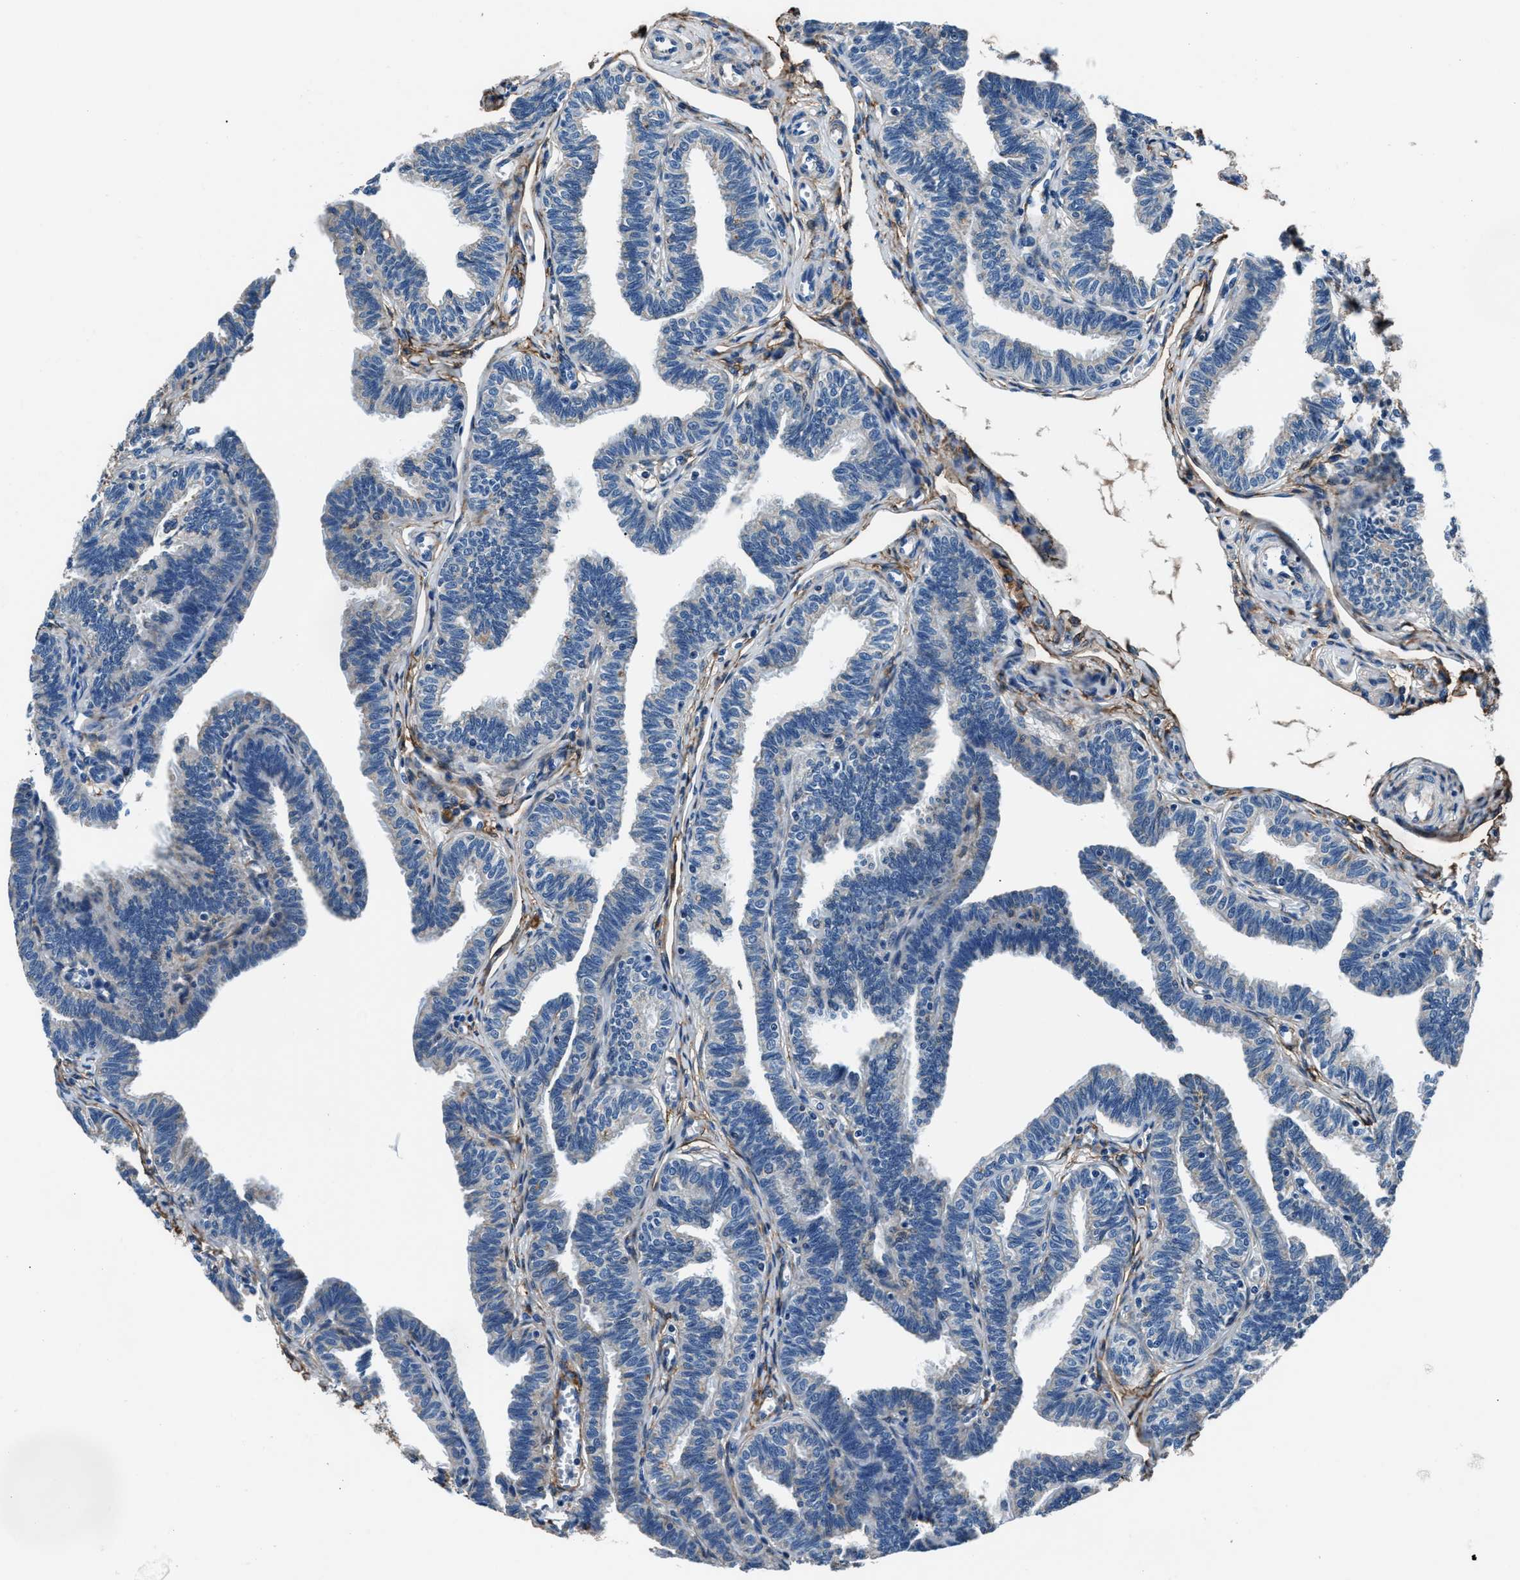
{"staining": {"intensity": "weak", "quantity": "<25%", "location": "cytoplasmic/membranous"}, "tissue": "fallopian tube", "cell_type": "Glandular cells", "image_type": "normal", "snomed": [{"axis": "morphology", "description": "Normal tissue, NOS"}, {"axis": "topography", "description": "Fallopian tube"}, {"axis": "topography", "description": "Ovary"}], "caption": "DAB immunohistochemical staining of normal fallopian tube exhibits no significant staining in glandular cells. Nuclei are stained in blue.", "gene": "PRTFDC1", "patient": {"sex": "female", "age": 23}}